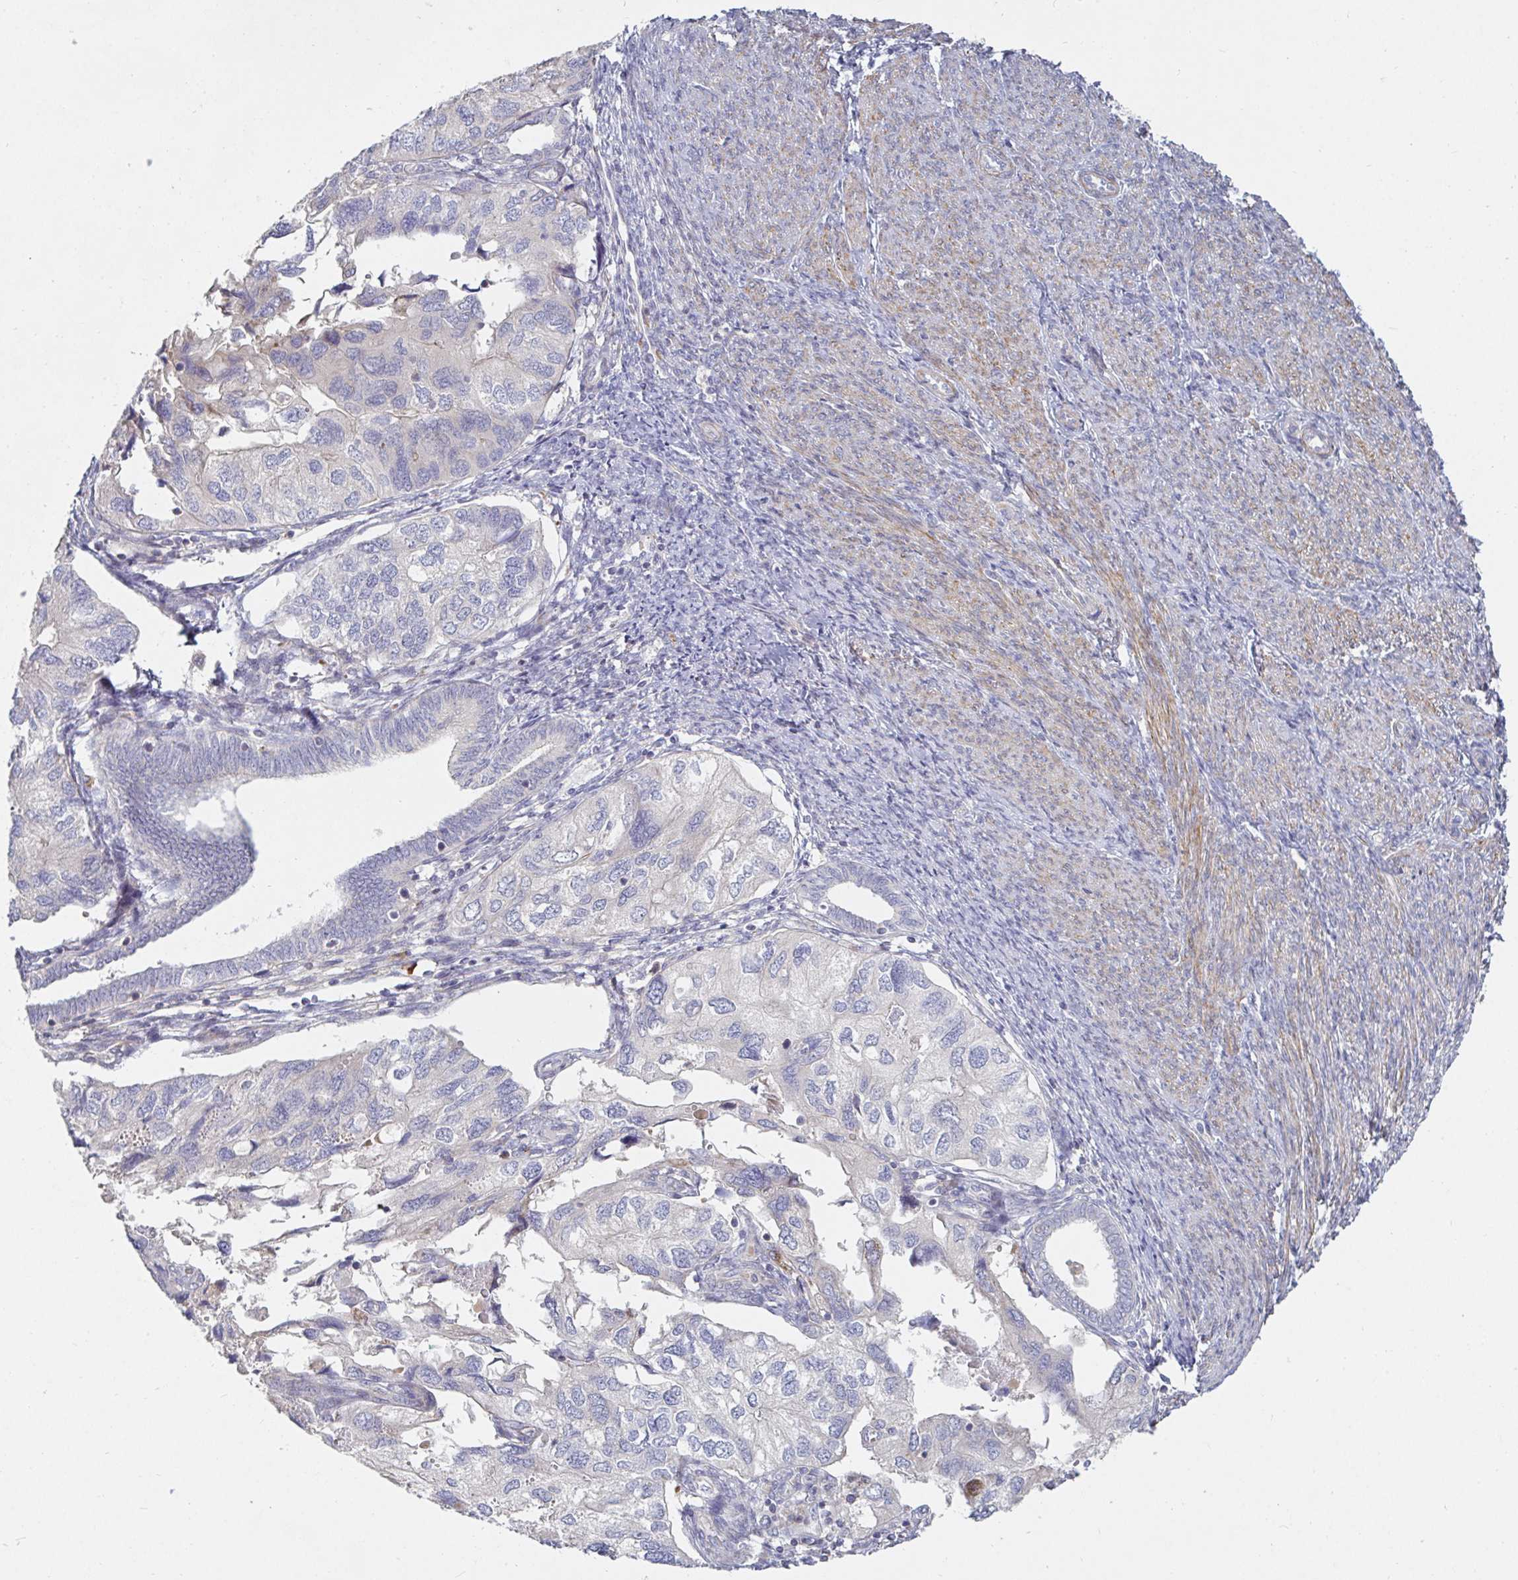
{"staining": {"intensity": "negative", "quantity": "none", "location": "none"}, "tissue": "endometrial cancer", "cell_type": "Tumor cells", "image_type": "cancer", "snomed": [{"axis": "morphology", "description": "Carcinoma, NOS"}, {"axis": "topography", "description": "Uterus"}], "caption": "DAB (3,3'-diaminobenzidine) immunohistochemical staining of human endometrial cancer (carcinoma) reveals no significant staining in tumor cells. (DAB IHC with hematoxylin counter stain).", "gene": "SSH2", "patient": {"sex": "female", "age": 76}}